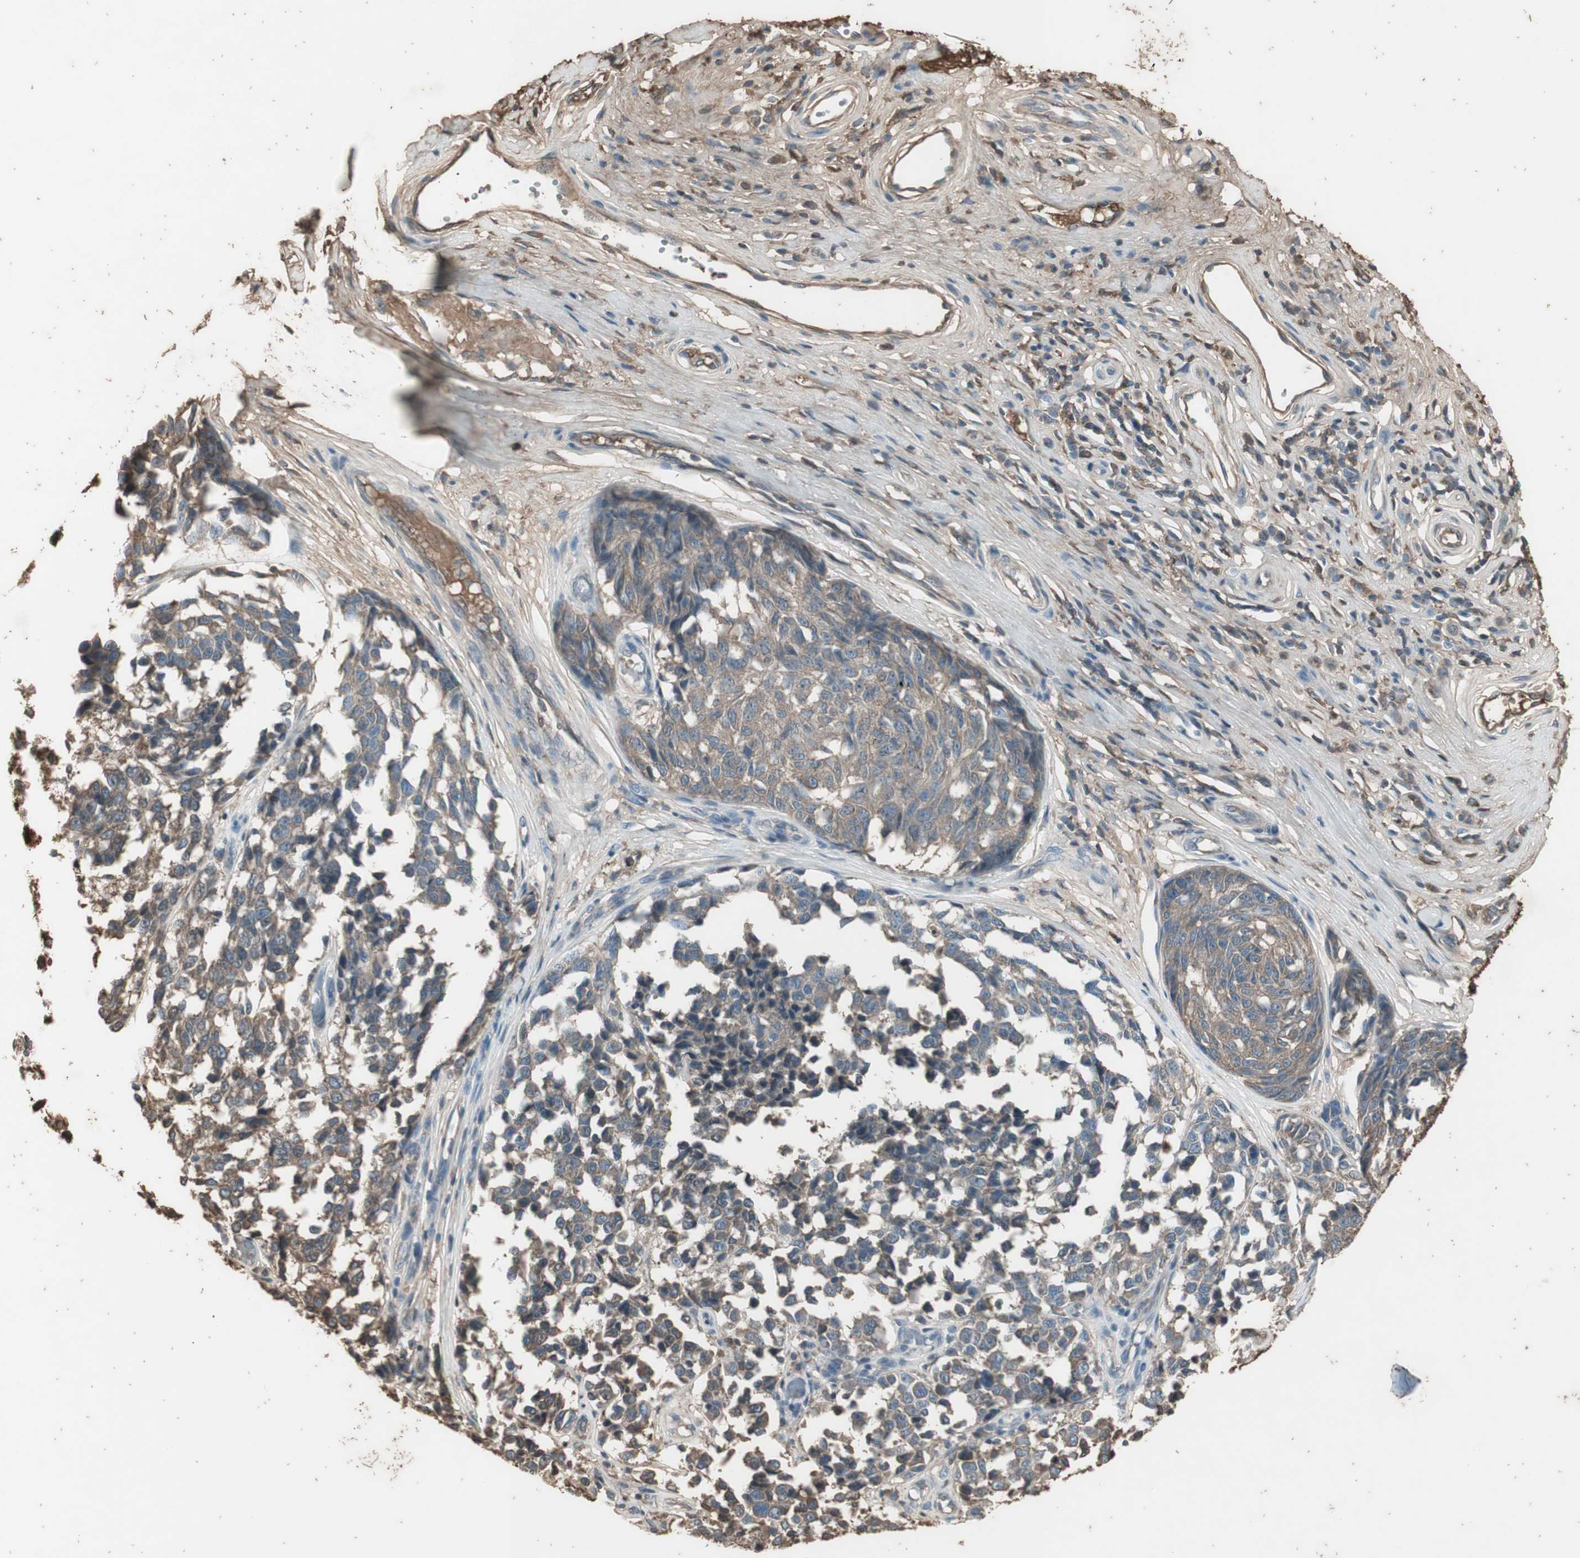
{"staining": {"intensity": "weak", "quantity": ">75%", "location": "cytoplasmic/membranous"}, "tissue": "melanoma", "cell_type": "Tumor cells", "image_type": "cancer", "snomed": [{"axis": "morphology", "description": "Malignant melanoma, NOS"}, {"axis": "topography", "description": "Skin"}], "caption": "Protein expression analysis of melanoma demonstrates weak cytoplasmic/membranous positivity in about >75% of tumor cells.", "gene": "MMP14", "patient": {"sex": "female", "age": 64}}